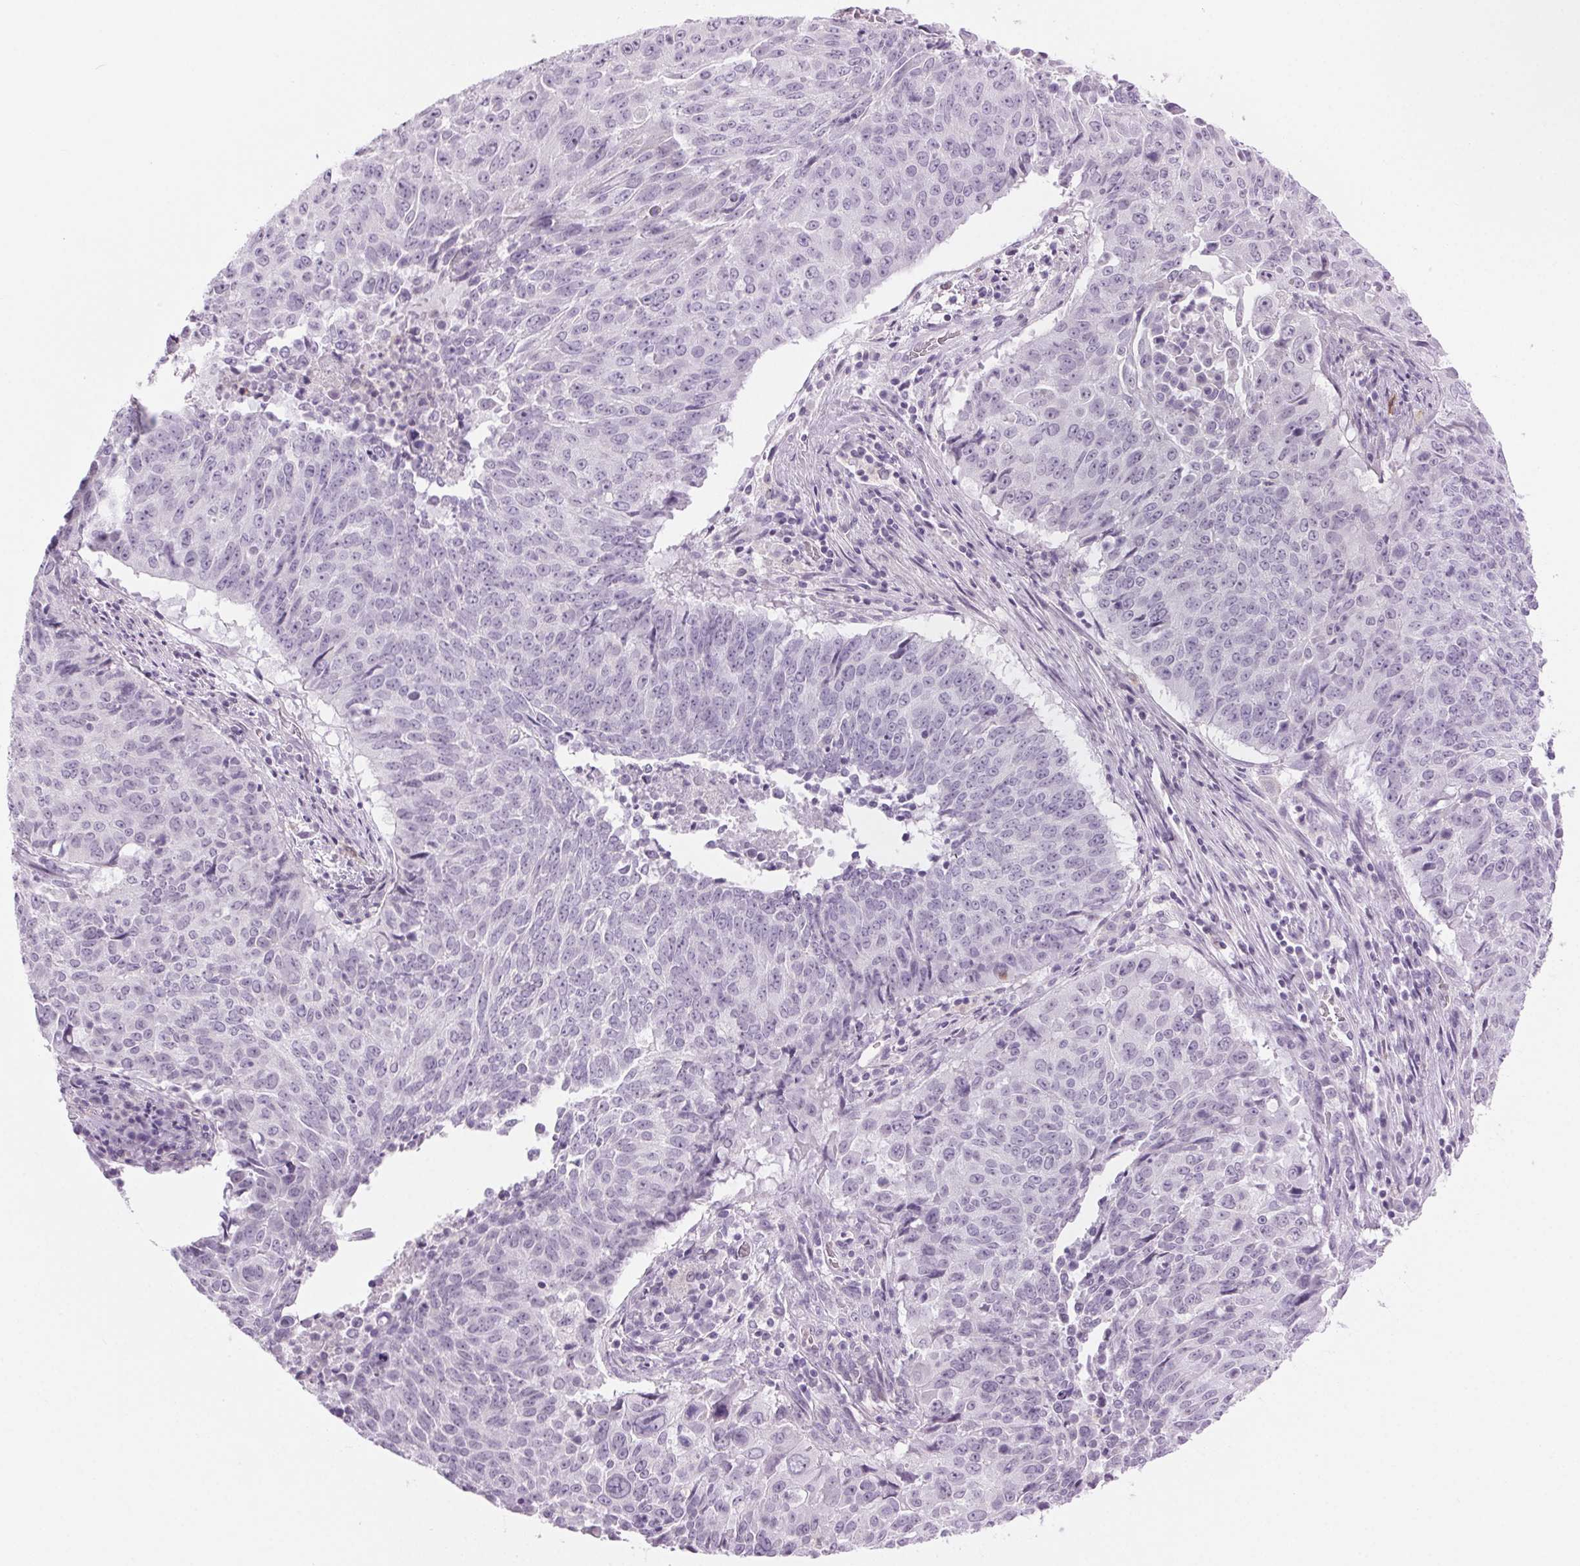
{"staining": {"intensity": "negative", "quantity": "none", "location": "none"}, "tissue": "lung cancer", "cell_type": "Tumor cells", "image_type": "cancer", "snomed": [{"axis": "morphology", "description": "Normal tissue, NOS"}, {"axis": "morphology", "description": "Squamous cell carcinoma, NOS"}, {"axis": "topography", "description": "Bronchus"}, {"axis": "topography", "description": "Lung"}], "caption": "This is an immunohistochemistry image of human lung squamous cell carcinoma. There is no expression in tumor cells.", "gene": "SLC6A19", "patient": {"sex": "male", "age": 64}}